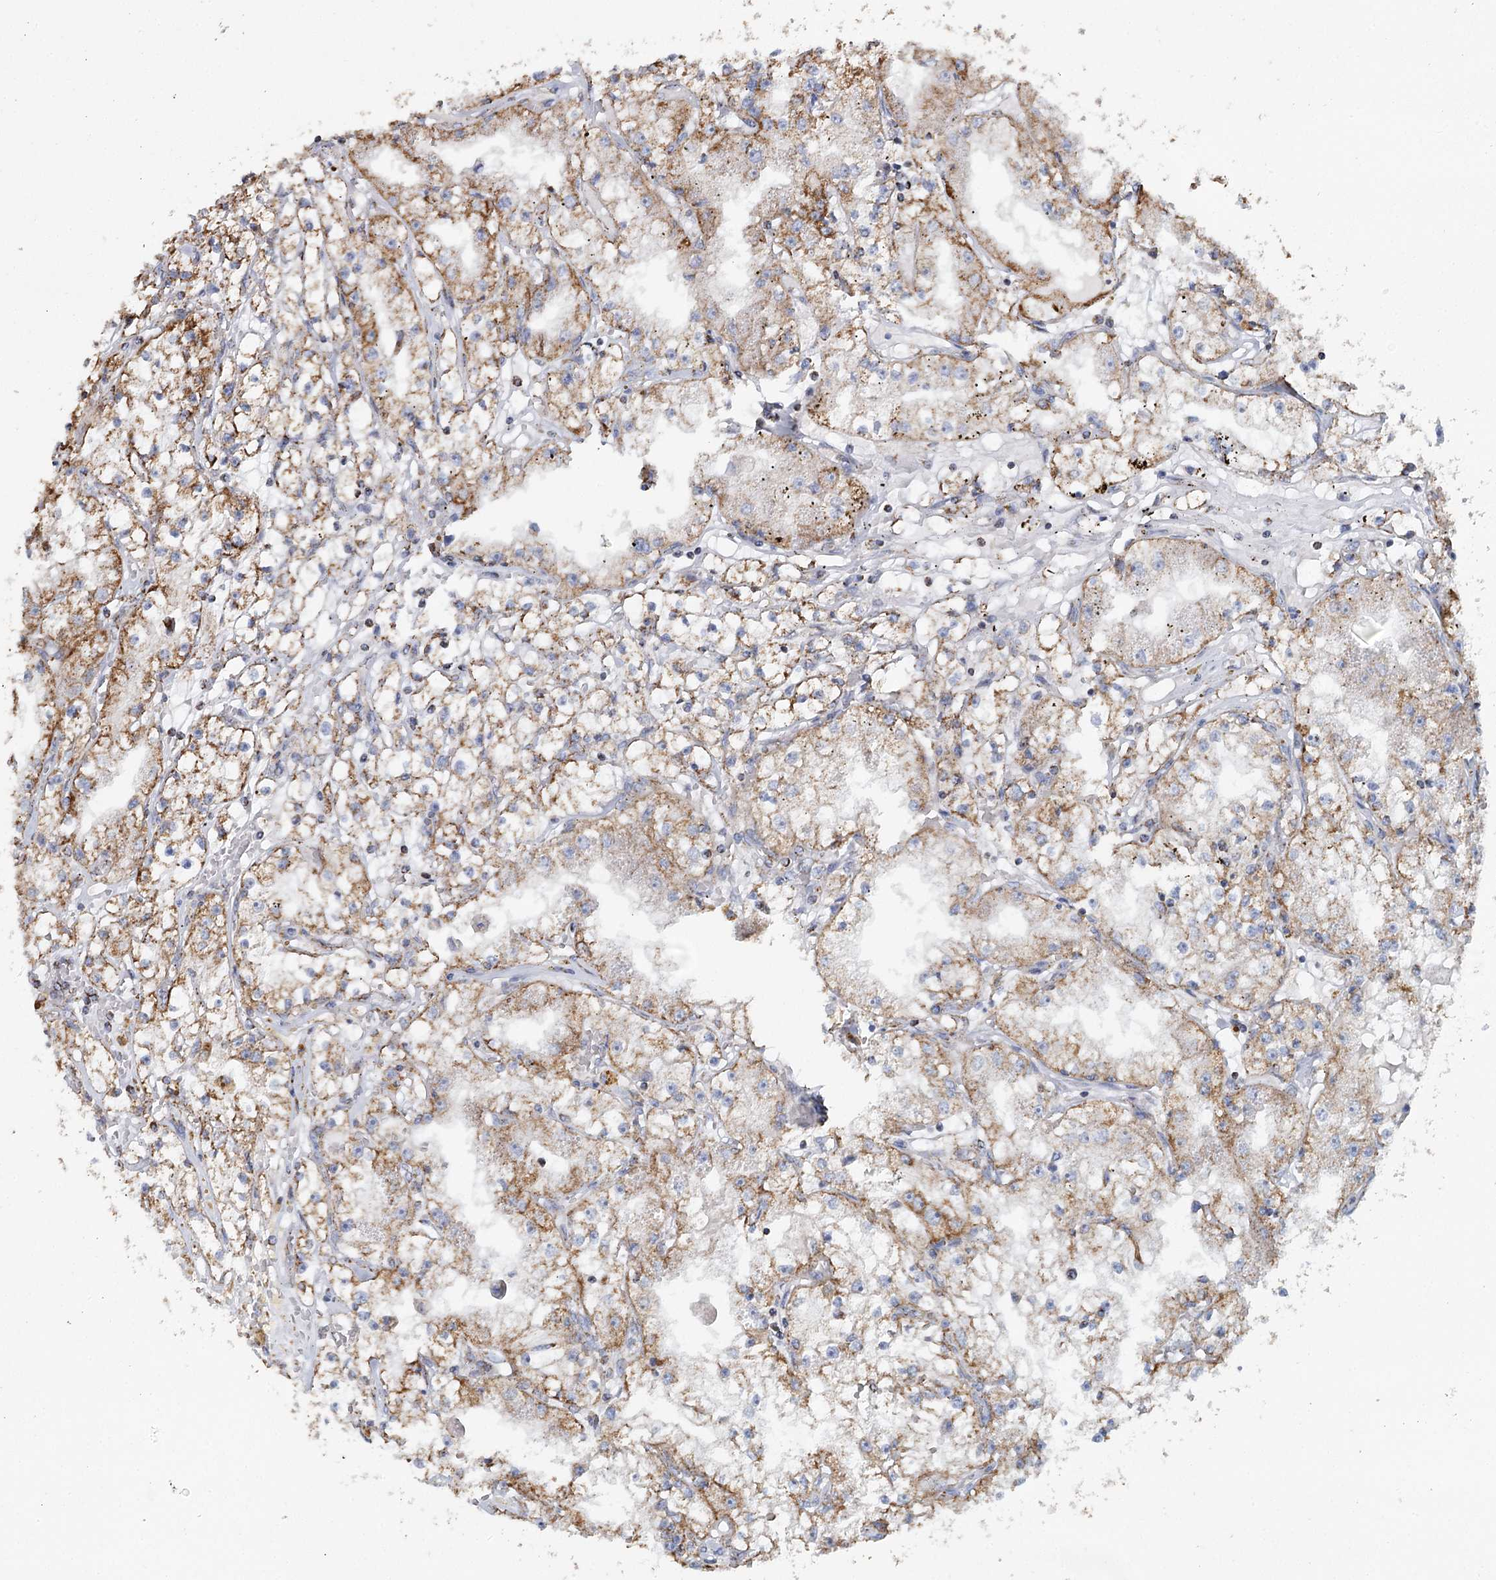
{"staining": {"intensity": "moderate", "quantity": ">75%", "location": "cytoplasmic/membranous"}, "tissue": "renal cancer", "cell_type": "Tumor cells", "image_type": "cancer", "snomed": [{"axis": "morphology", "description": "Adenocarcinoma, NOS"}, {"axis": "topography", "description": "Kidney"}], "caption": "Adenocarcinoma (renal) stained with immunohistochemistry demonstrates moderate cytoplasmic/membranous positivity in approximately >75% of tumor cells.", "gene": "MRPL44", "patient": {"sex": "male", "age": 56}}